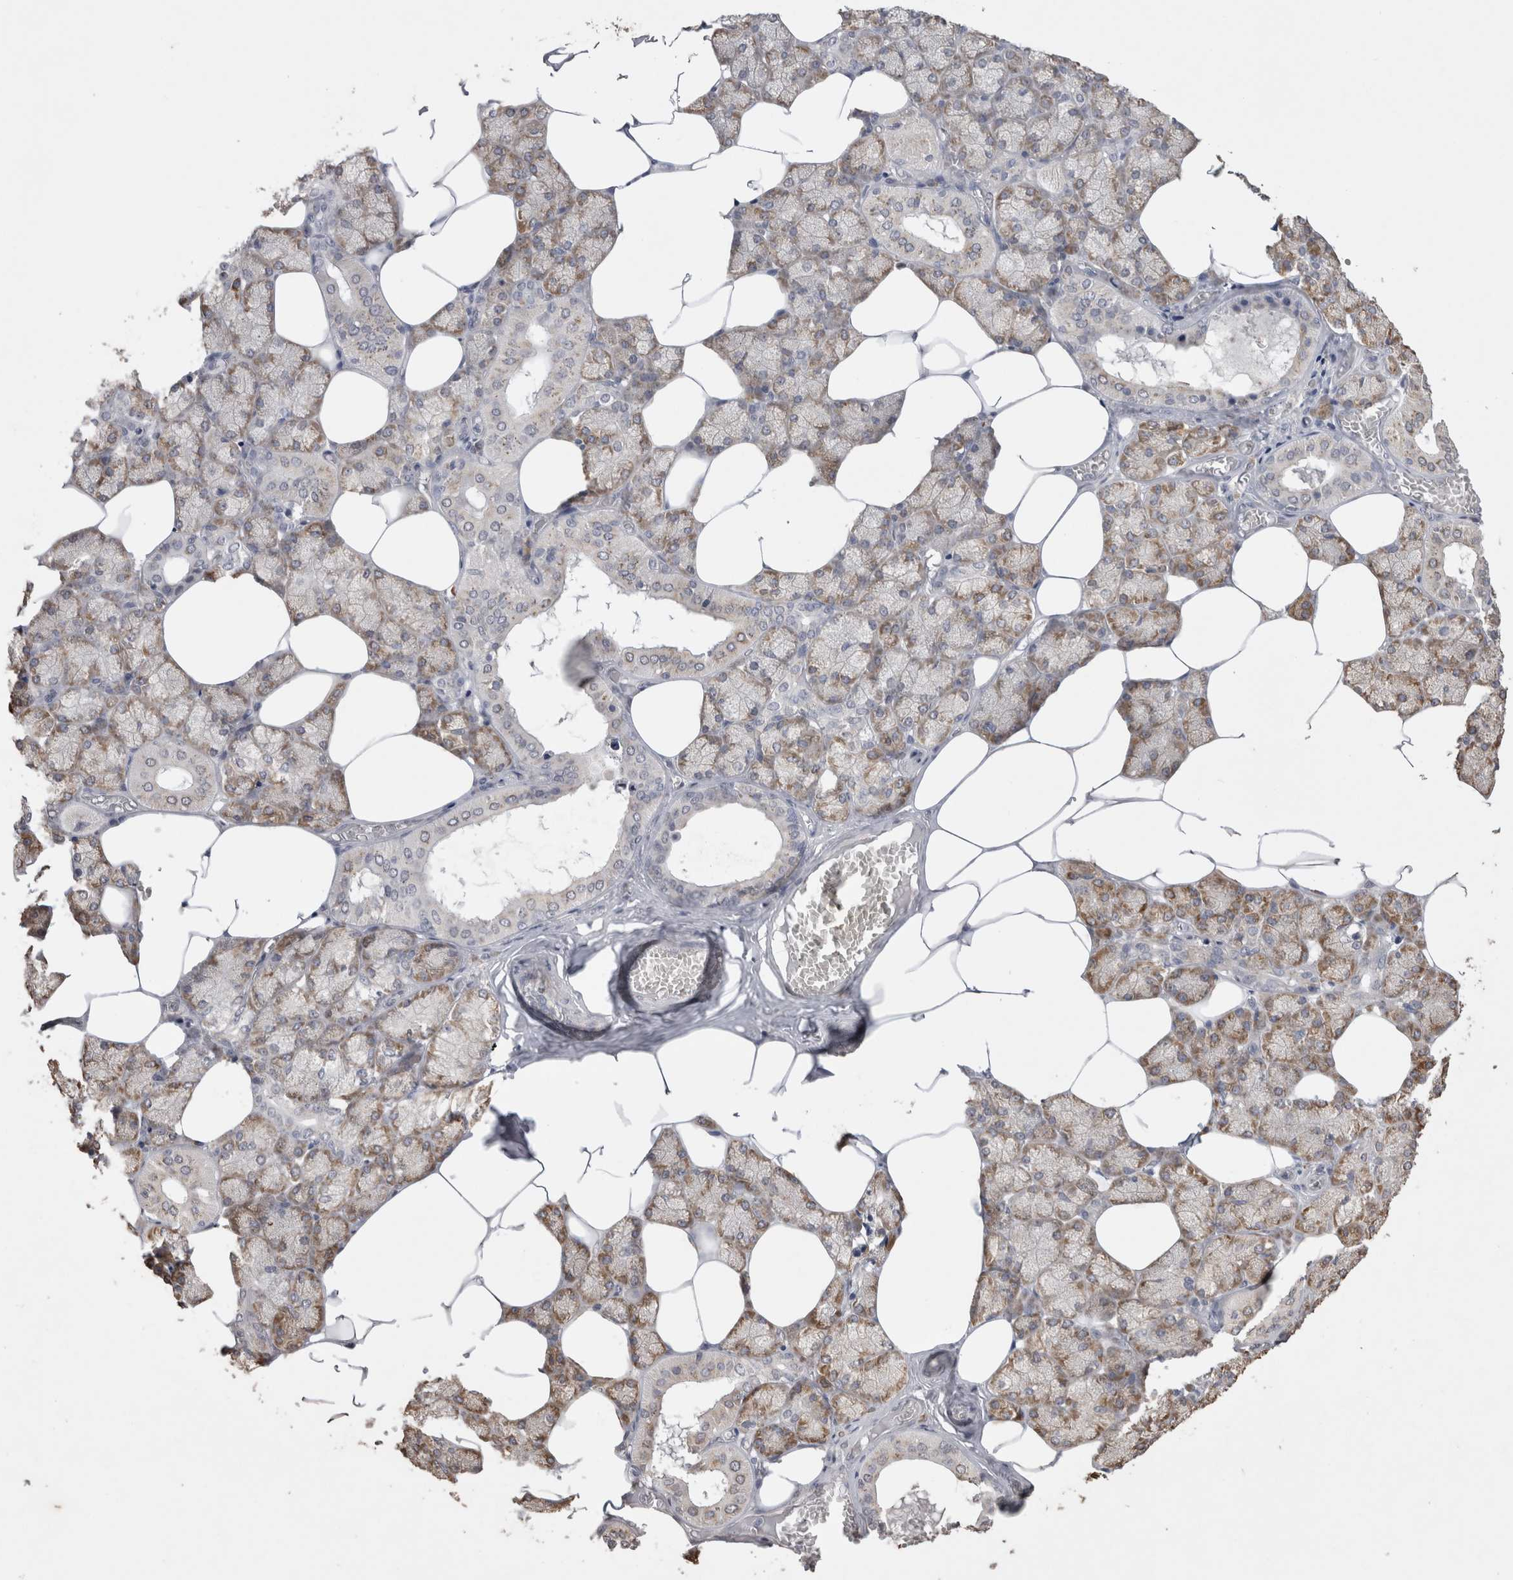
{"staining": {"intensity": "moderate", "quantity": "25%-75%", "location": "cytoplasmic/membranous"}, "tissue": "salivary gland", "cell_type": "Glandular cells", "image_type": "normal", "snomed": [{"axis": "morphology", "description": "Normal tissue, NOS"}, {"axis": "topography", "description": "Salivary gland"}], "caption": "A medium amount of moderate cytoplasmic/membranous positivity is seen in about 25%-75% of glandular cells in normal salivary gland. (DAB (3,3'-diaminobenzidine) IHC, brown staining for protein, blue staining for nuclei).", "gene": "NOMO1", "patient": {"sex": "male", "age": 62}}